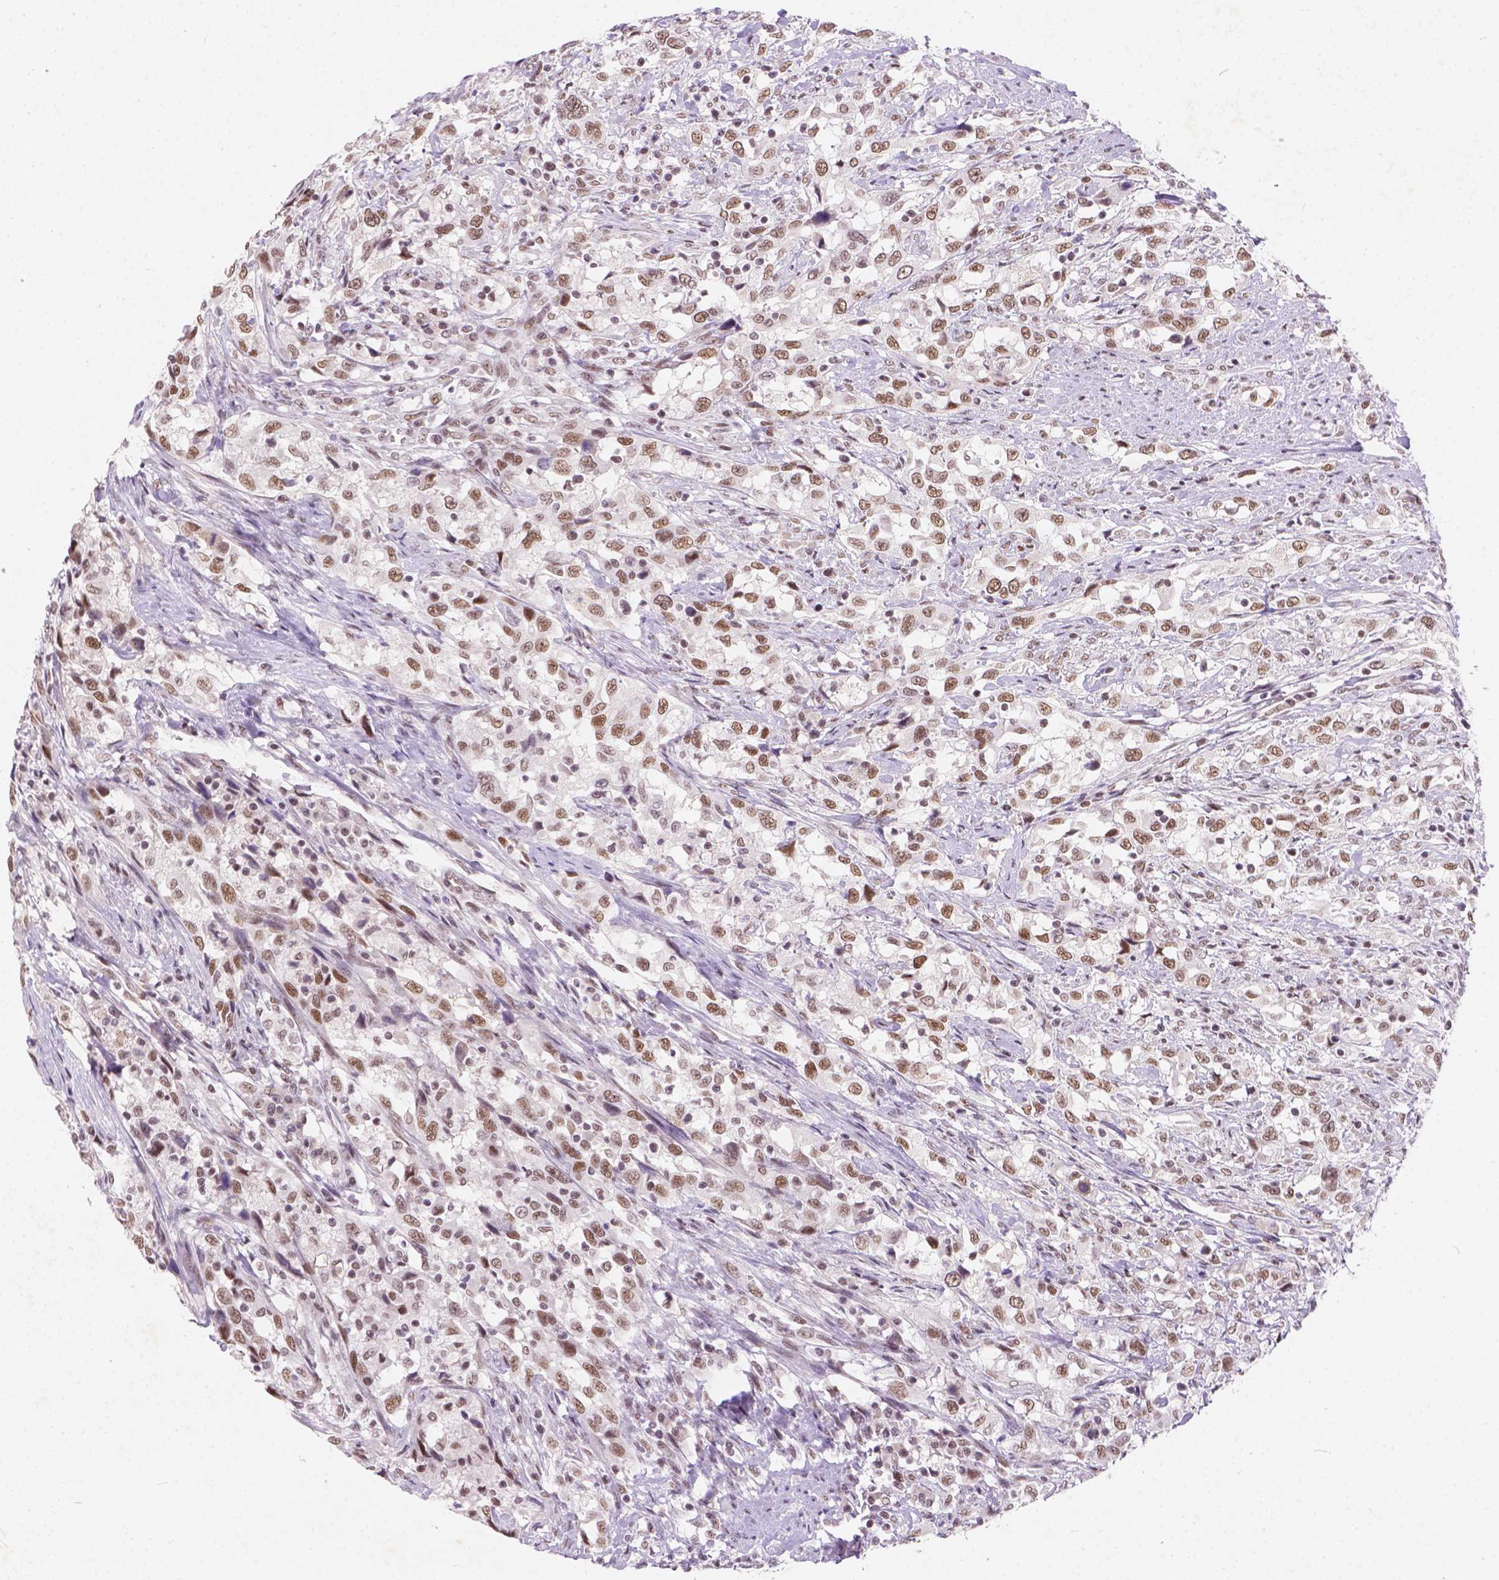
{"staining": {"intensity": "moderate", "quantity": ">75%", "location": "nuclear"}, "tissue": "urothelial cancer", "cell_type": "Tumor cells", "image_type": "cancer", "snomed": [{"axis": "morphology", "description": "Urothelial carcinoma, NOS"}, {"axis": "morphology", "description": "Urothelial carcinoma, High grade"}, {"axis": "topography", "description": "Urinary bladder"}], "caption": "This image displays IHC staining of transitional cell carcinoma, with medium moderate nuclear staining in about >75% of tumor cells.", "gene": "FAM53A", "patient": {"sex": "female", "age": 64}}